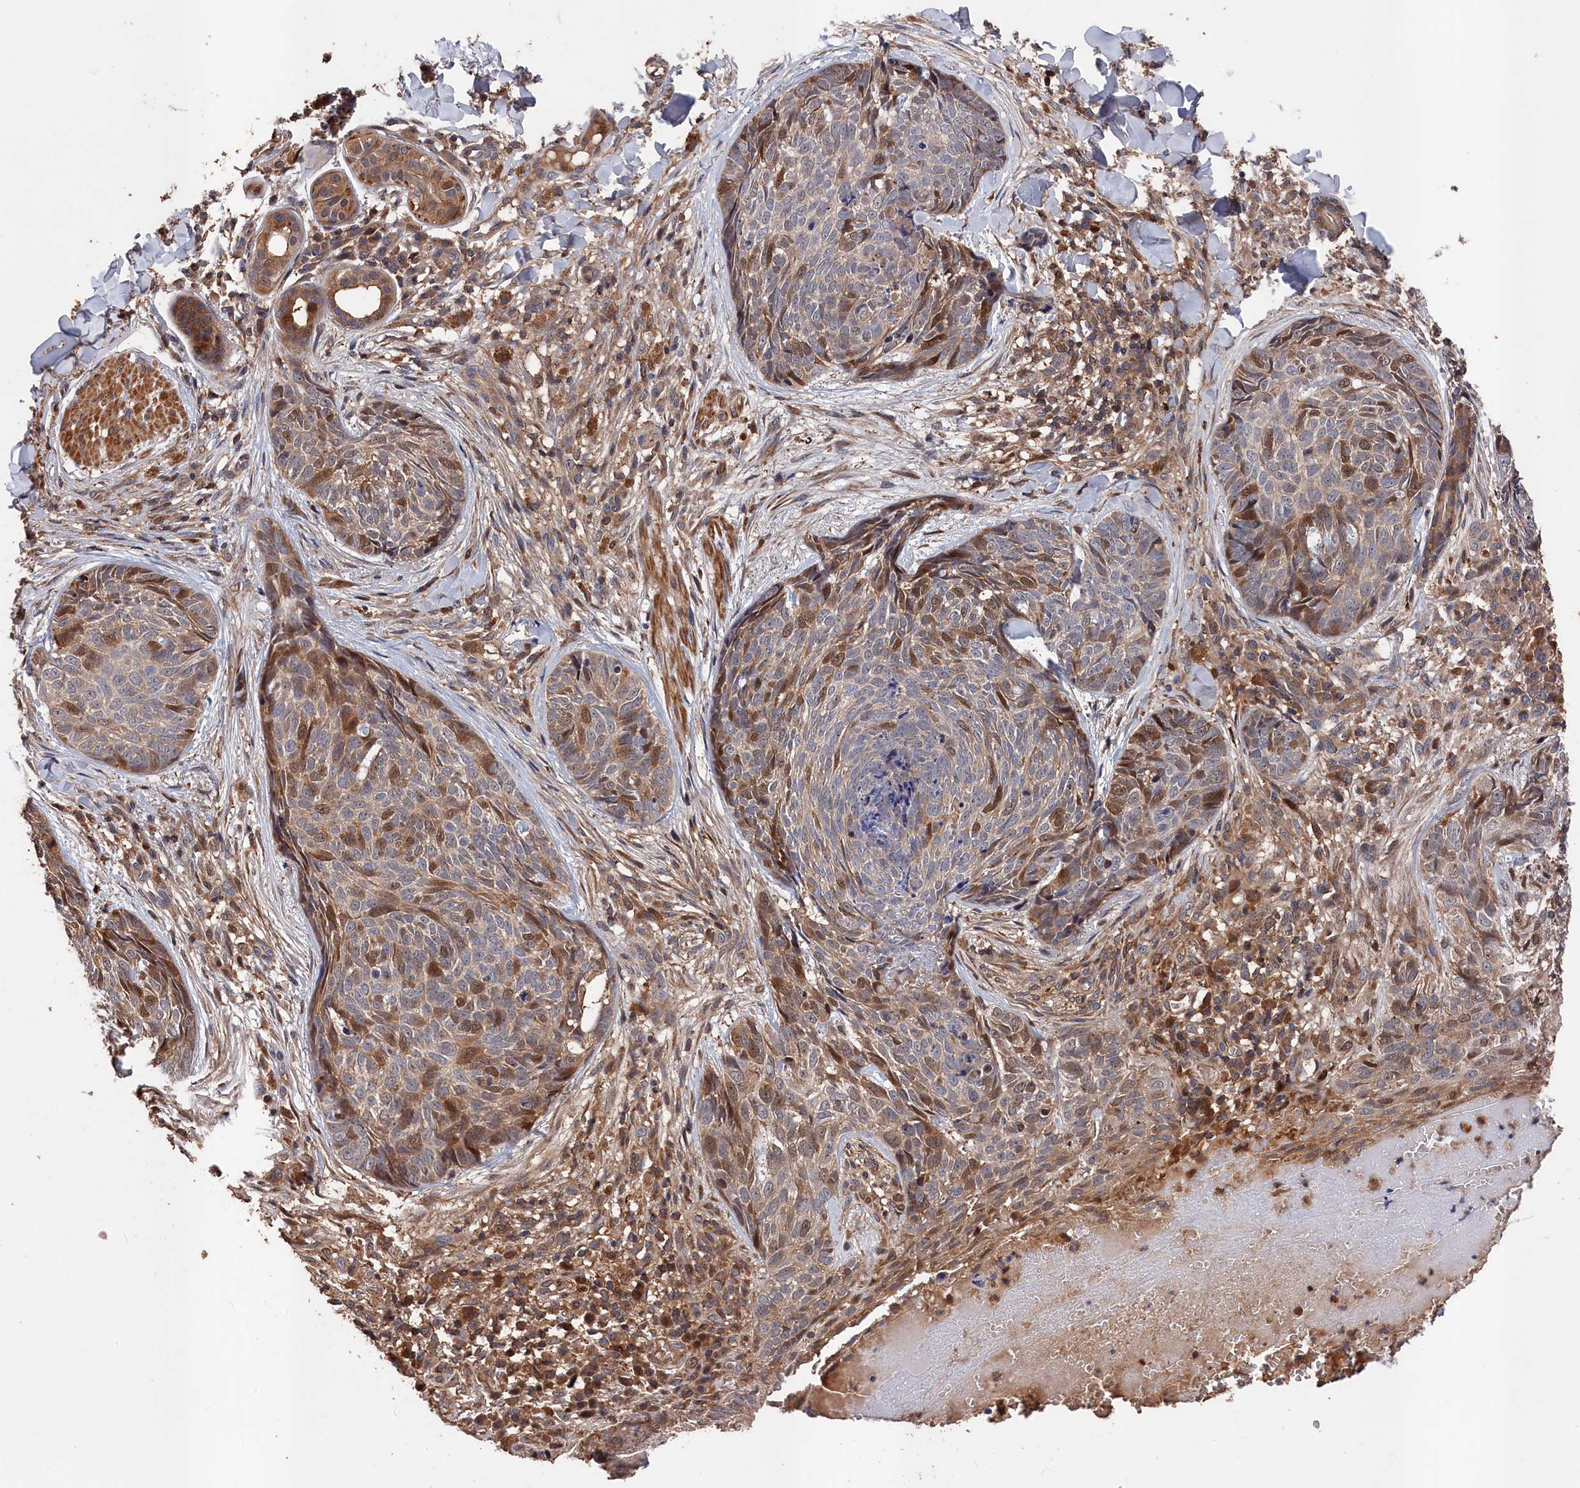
{"staining": {"intensity": "moderate", "quantity": "<25%", "location": "cytoplasmic/membranous,nuclear"}, "tissue": "skin cancer", "cell_type": "Tumor cells", "image_type": "cancer", "snomed": [{"axis": "morphology", "description": "Basal cell carcinoma"}, {"axis": "topography", "description": "Skin"}], "caption": "A brown stain highlights moderate cytoplasmic/membranous and nuclear staining of a protein in human skin cancer (basal cell carcinoma) tumor cells.", "gene": "RMI2", "patient": {"sex": "female", "age": 61}}